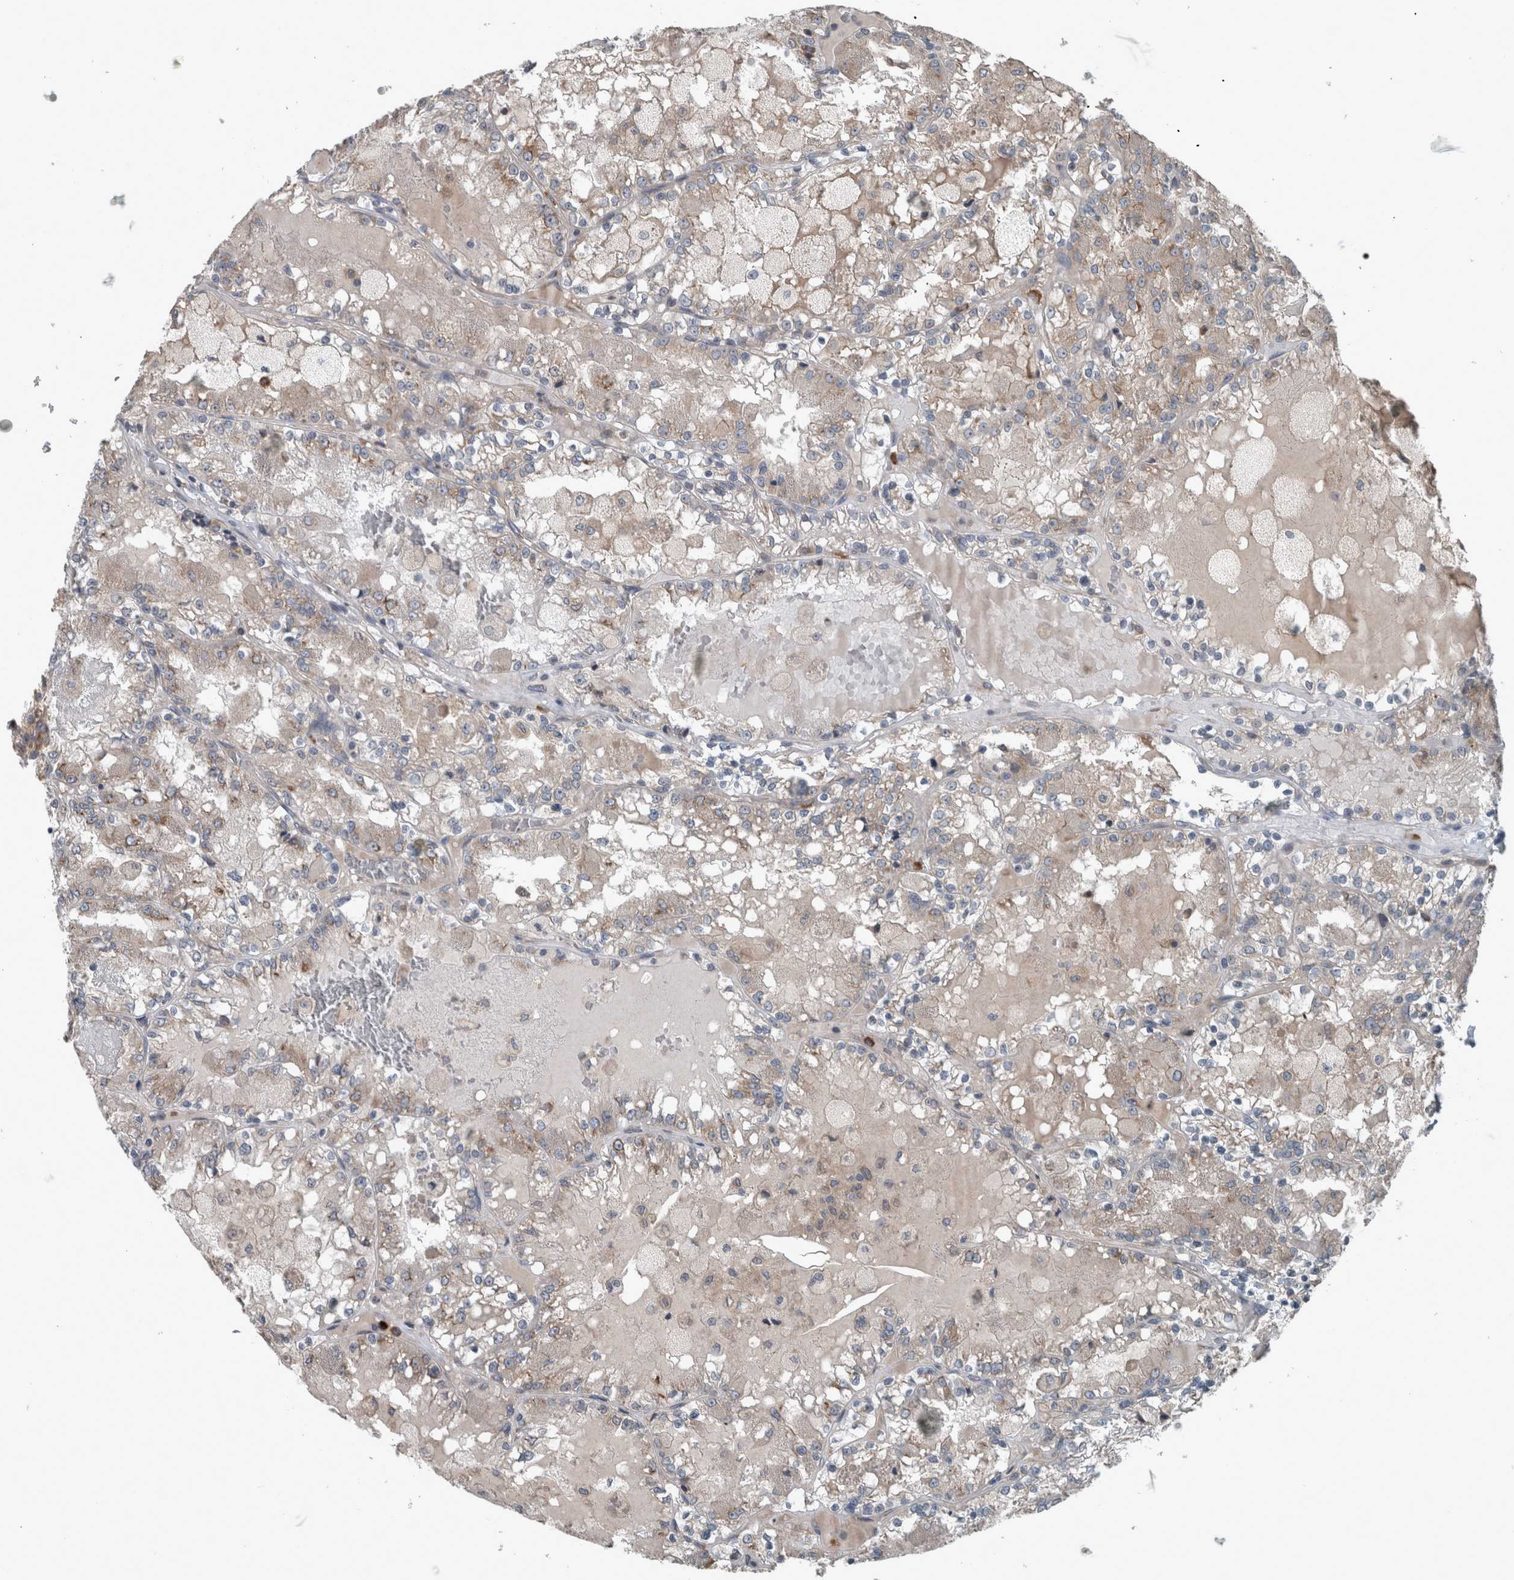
{"staining": {"intensity": "weak", "quantity": "<25%", "location": "cytoplasmic/membranous"}, "tissue": "renal cancer", "cell_type": "Tumor cells", "image_type": "cancer", "snomed": [{"axis": "morphology", "description": "Adenocarcinoma, NOS"}, {"axis": "topography", "description": "Kidney"}], "caption": "Tumor cells show no significant positivity in renal cancer.", "gene": "EXOC8", "patient": {"sex": "female", "age": 56}}